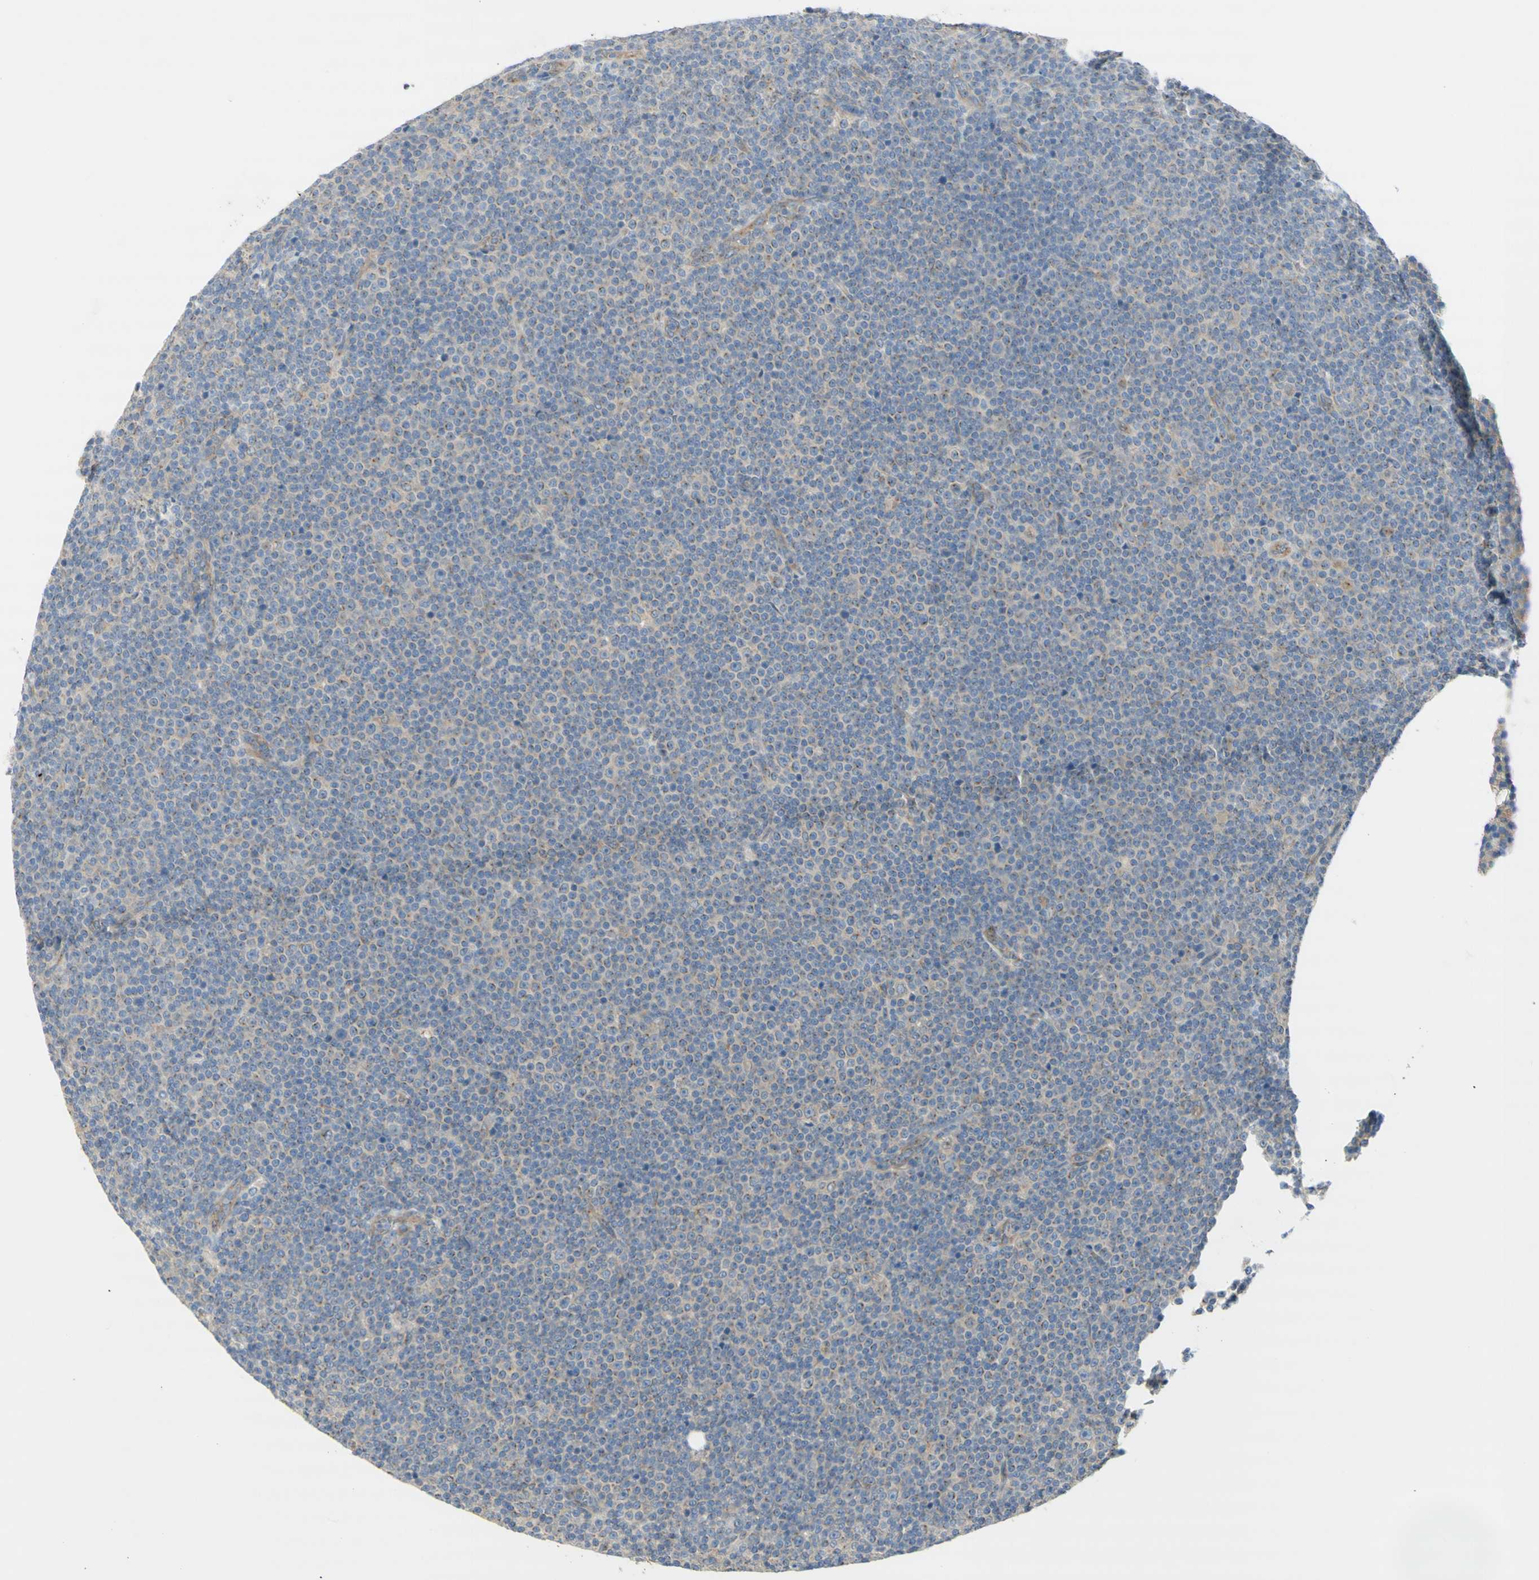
{"staining": {"intensity": "weak", "quantity": ">75%", "location": "cytoplasmic/membranous"}, "tissue": "lymphoma", "cell_type": "Tumor cells", "image_type": "cancer", "snomed": [{"axis": "morphology", "description": "Malignant lymphoma, non-Hodgkin's type, Low grade"}, {"axis": "topography", "description": "Lymph node"}], "caption": "Lymphoma tissue displays weak cytoplasmic/membranous staining in approximately >75% of tumor cells", "gene": "DYNC1H1", "patient": {"sex": "female", "age": 67}}